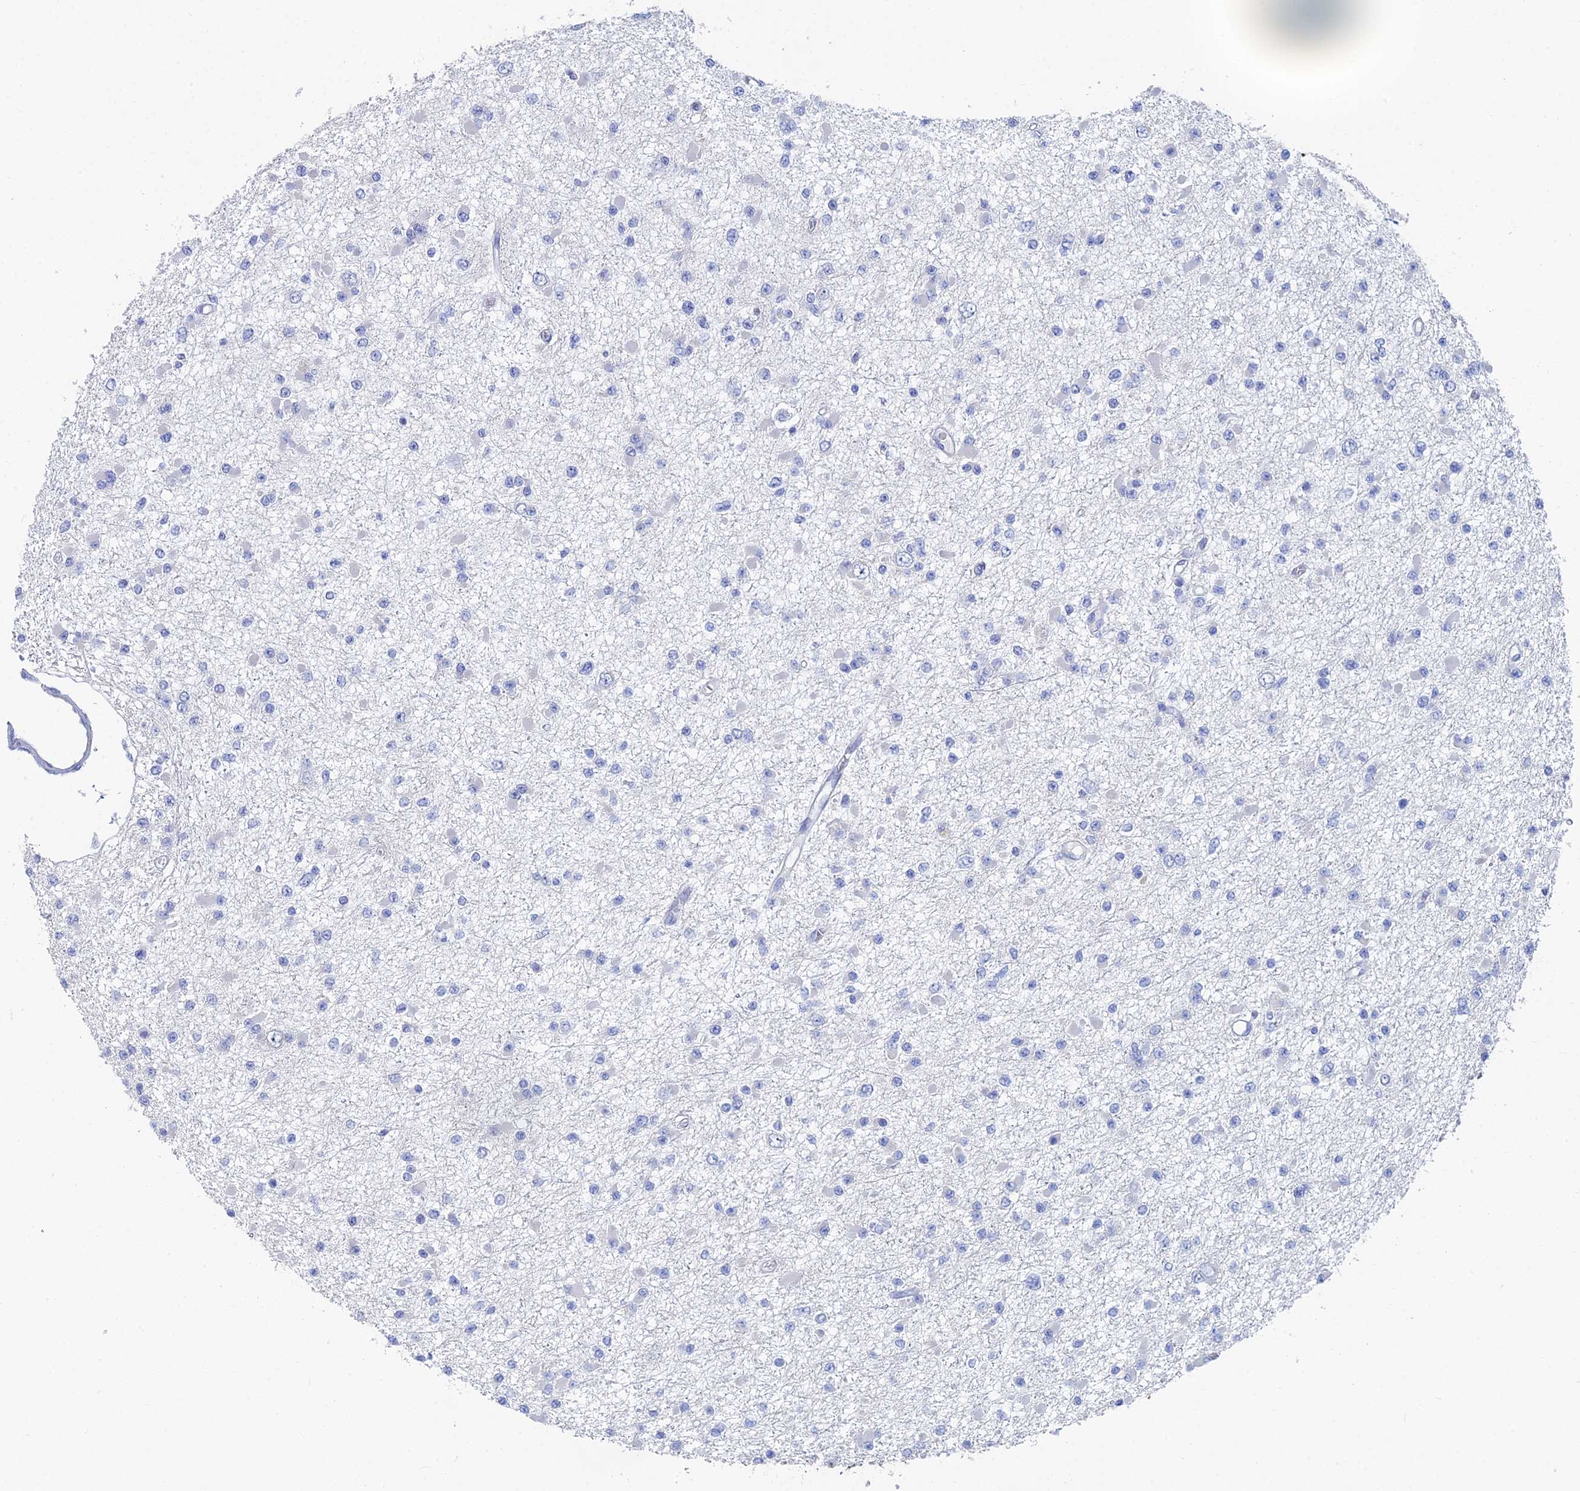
{"staining": {"intensity": "negative", "quantity": "none", "location": "none"}, "tissue": "glioma", "cell_type": "Tumor cells", "image_type": "cancer", "snomed": [{"axis": "morphology", "description": "Glioma, malignant, Low grade"}, {"axis": "topography", "description": "Brain"}], "caption": "Immunohistochemistry photomicrograph of human glioma stained for a protein (brown), which displays no positivity in tumor cells.", "gene": "DRGX", "patient": {"sex": "female", "age": 22}}